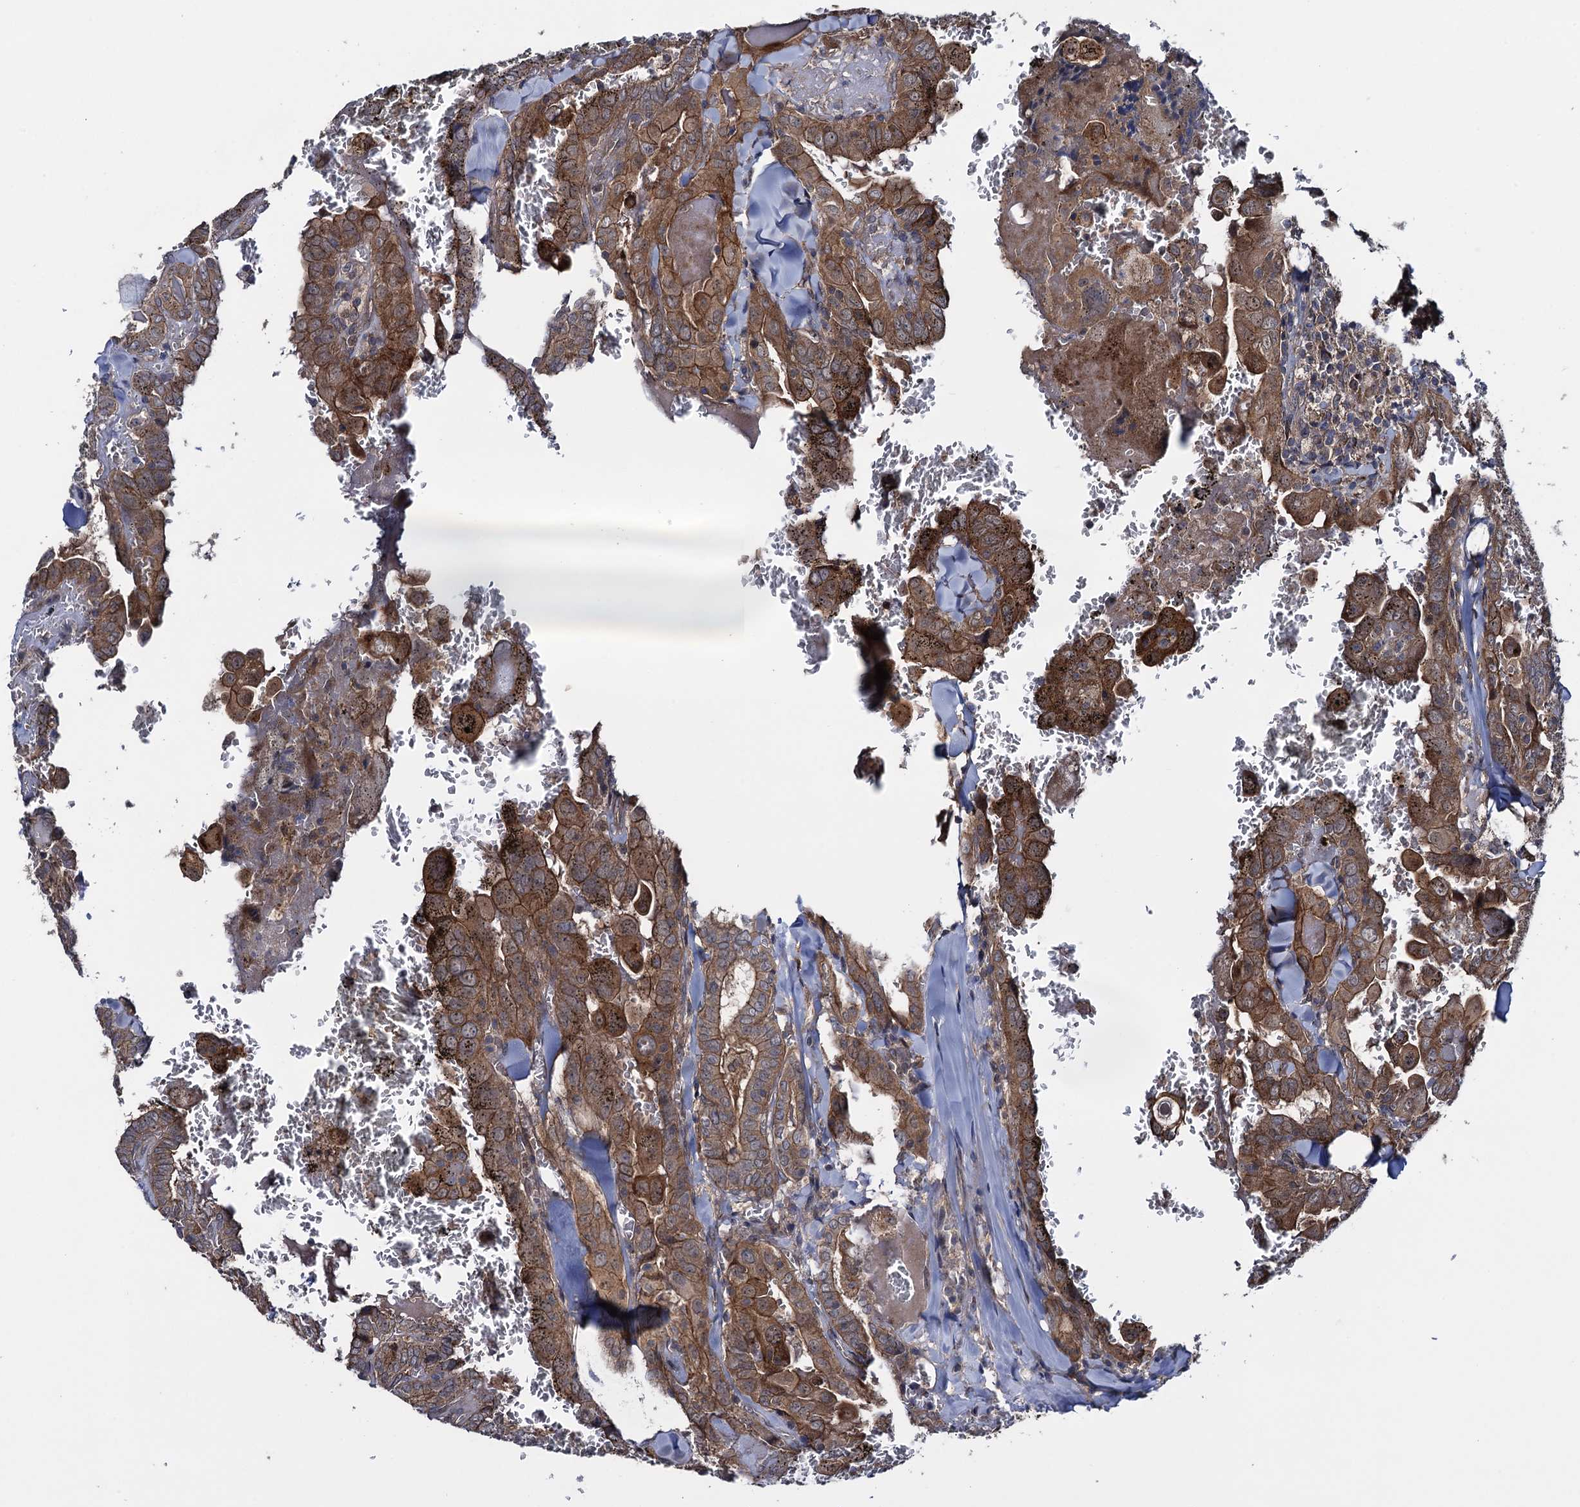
{"staining": {"intensity": "moderate", "quantity": ">75%", "location": "cytoplasmic/membranous"}, "tissue": "thyroid cancer", "cell_type": "Tumor cells", "image_type": "cancer", "snomed": [{"axis": "morphology", "description": "Papillary adenocarcinoma, NOS"}, {"axis": "topography", "description": "Thyroid gland"}], "caption": "Thyroid papillary adenocarcinoma tissue demonstrates moderate cytoplasmic/membranous expression in approximately >75% of tumor cells Ihc stains the protein of interest in brown and the nuclei are stained blue.", "gene": "HAUS1", "patient": {"sex": "female", "age": 72}}